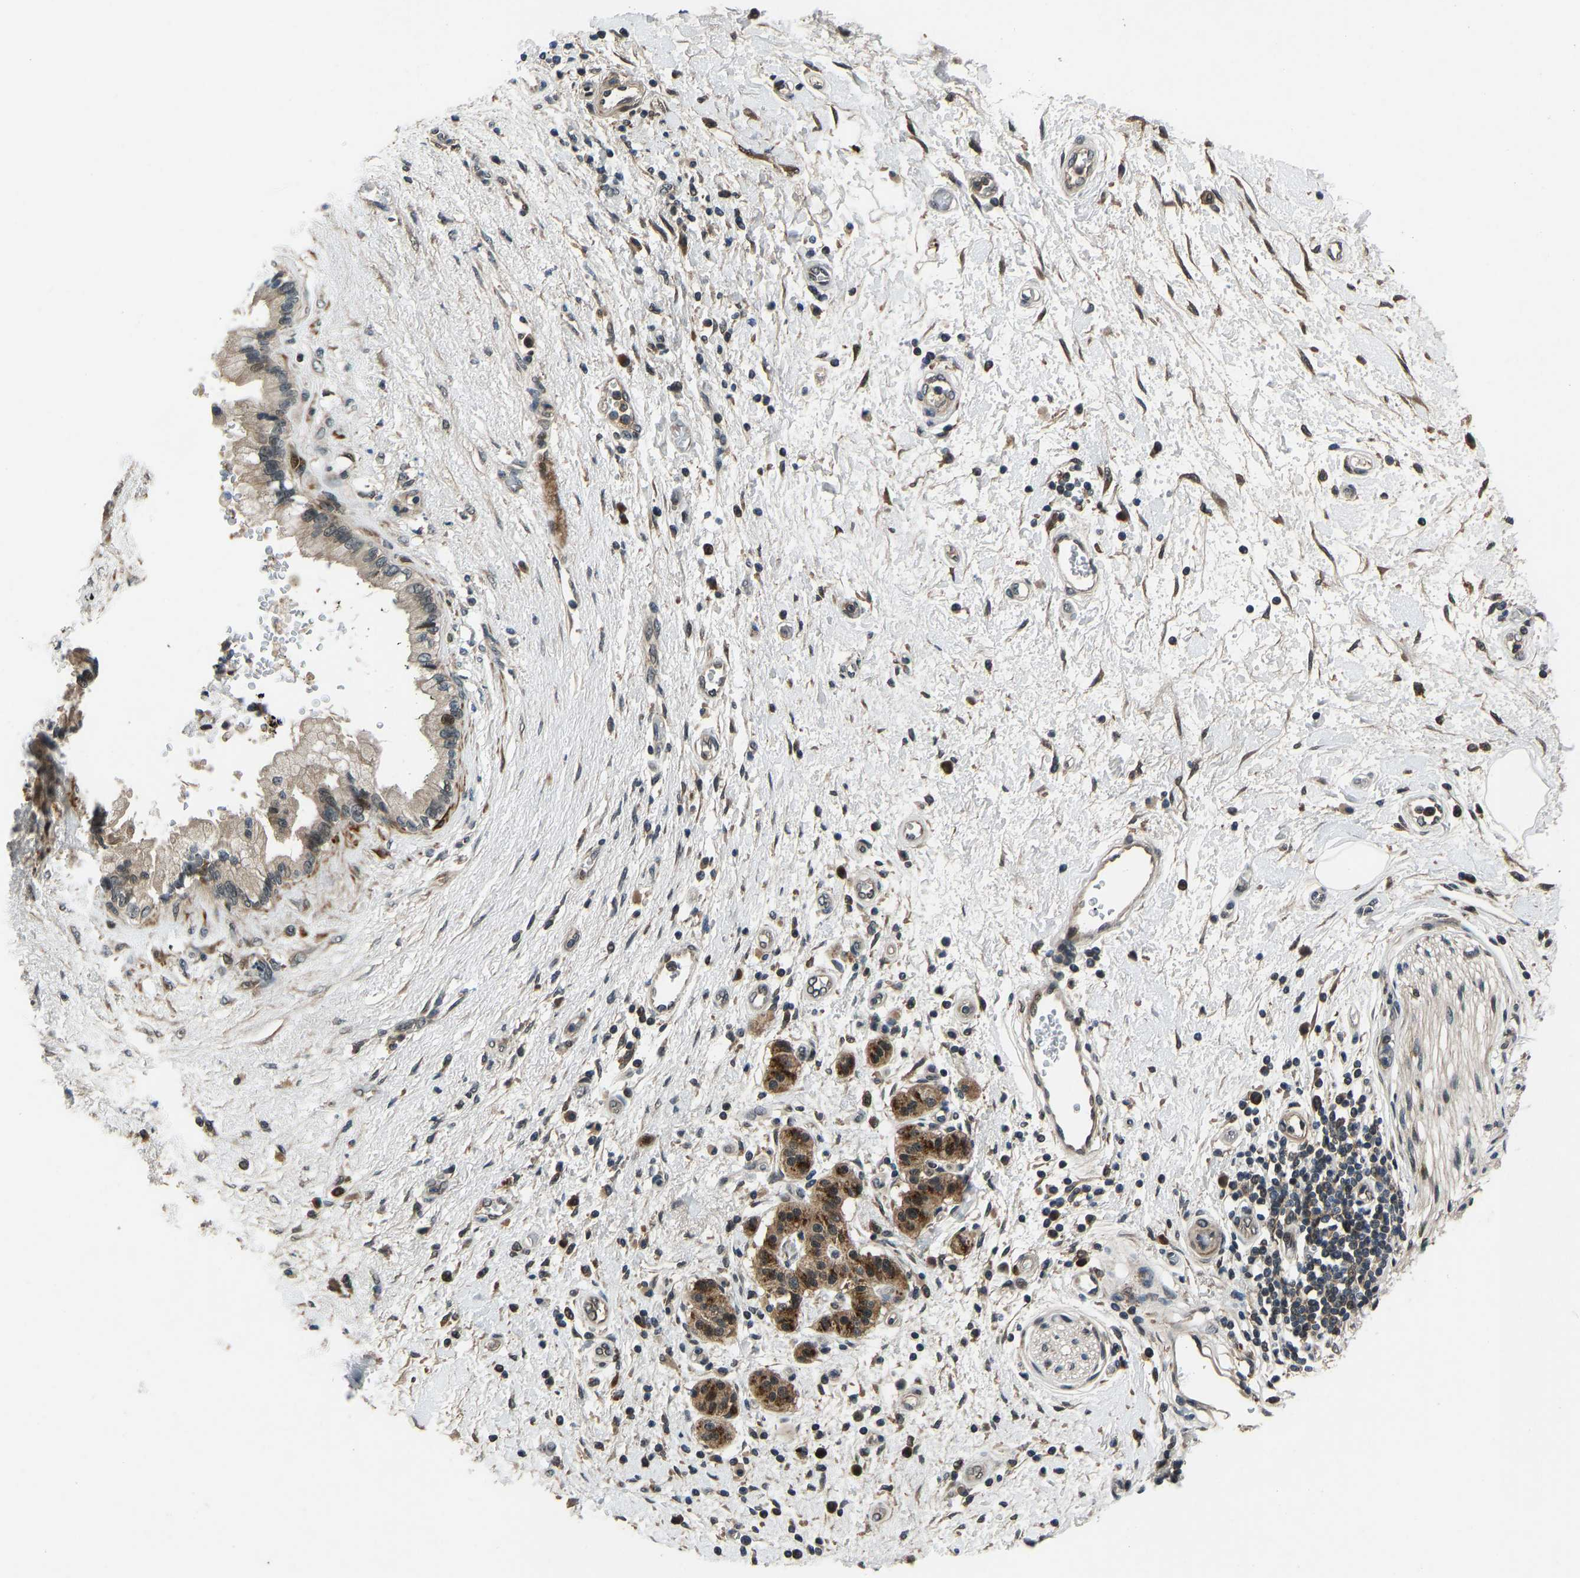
{"staining": {"intensity": "weak", "quantity": ">75%", "location": "cytoplasmic/membranous,nuclear"}, "tissue": "pancreatic cancer", "cell_type": "Tumor cells", "image_type": "cancer", "snomed": [{"axis": "morphology", "description": "Adenocarcinoma, NOS"}, {"axis": "topography", "description": "Pancreas"}], "caption": "Protein staining reveals weak cytoplasmic/membranous and nuclear expression in about >75% of tumor cells in adenocarcinoma (pancreatic).", "gene": "RLIM", "patient": {"sex": "female", "age": 60}}